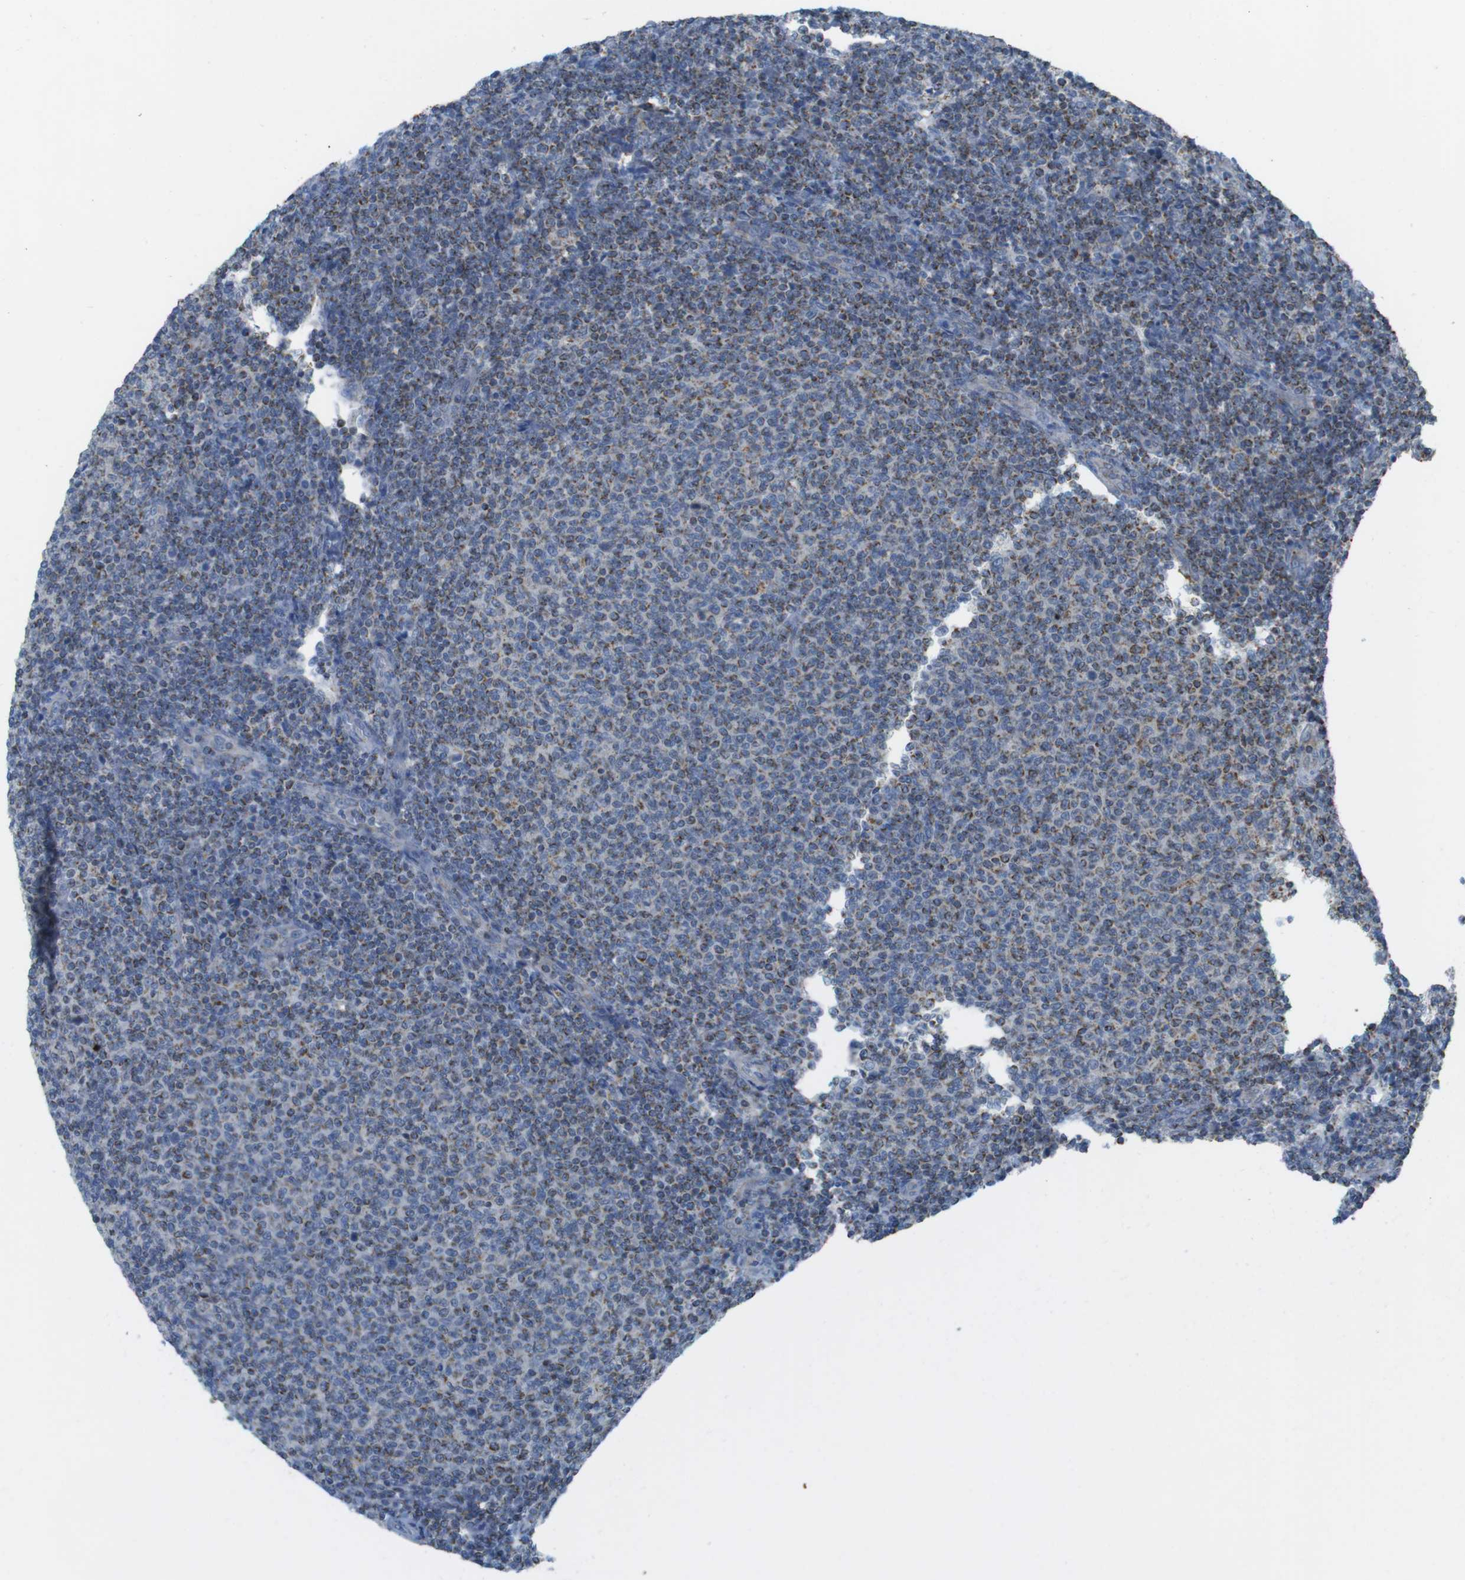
{"staining": {"intensity": "negative", "quantity": "none", "location": "none"}, "tissue": "lymphoma", "cell_type": "Tumor cells", "image_type": "cancer", "snomed": [{"axis": "morphology", "description": "Malignant lymphoma, non-Hodgkin's type, Low grade"}, {"axis": "topography", "description": "Lymph node"}], "caption": "Immunohistochemical staining of human low-grade malignant lymphoma, non-Hodgkin's type displays no significant staining in tumor cells.", "gene": "GRIK2", "patient": {"sex": "male", "age": 66}}